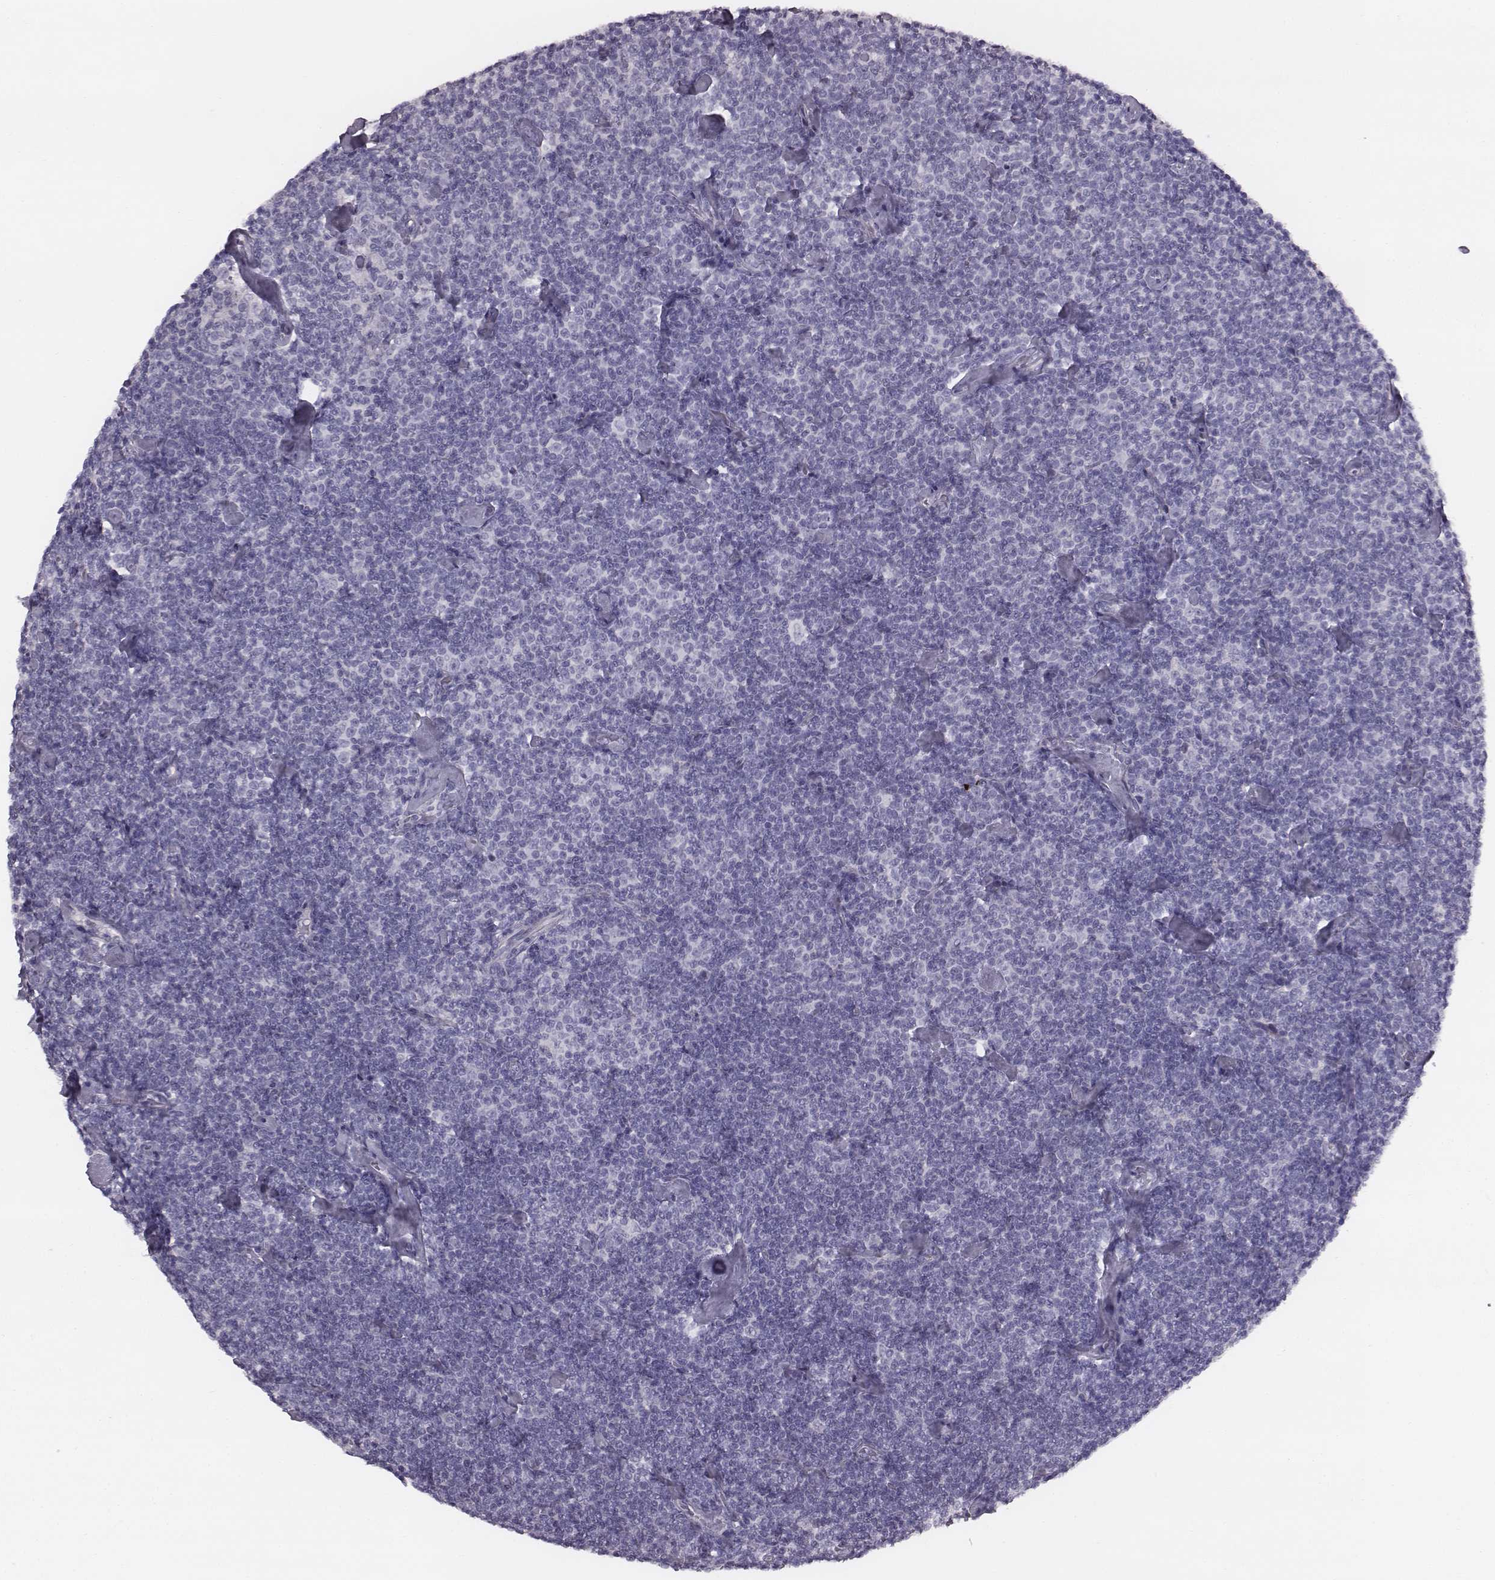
{"staining": {"intensity": "negative", "quantity": "none", "location": "none"}, "tissue": "lymphoma", "cell_type": "Tumor cells", "image_type": "cancer", "snomed": [{"axis": "morphology", "description": "Malignant lymphoma, non-Hodgkin's type, Low grade"}, {"axis": "topography", "description": "Lymph node"}], "caption": "DAB immunohistochemical staining of human lymphoma demonstrates no significant expression in tumor cells. (Brightfield microscopy of DAB immunohistochemistry (IHC) at high magnification).", "gene": "PDE8B", "patient": {"sex": "male", "age": 81}}